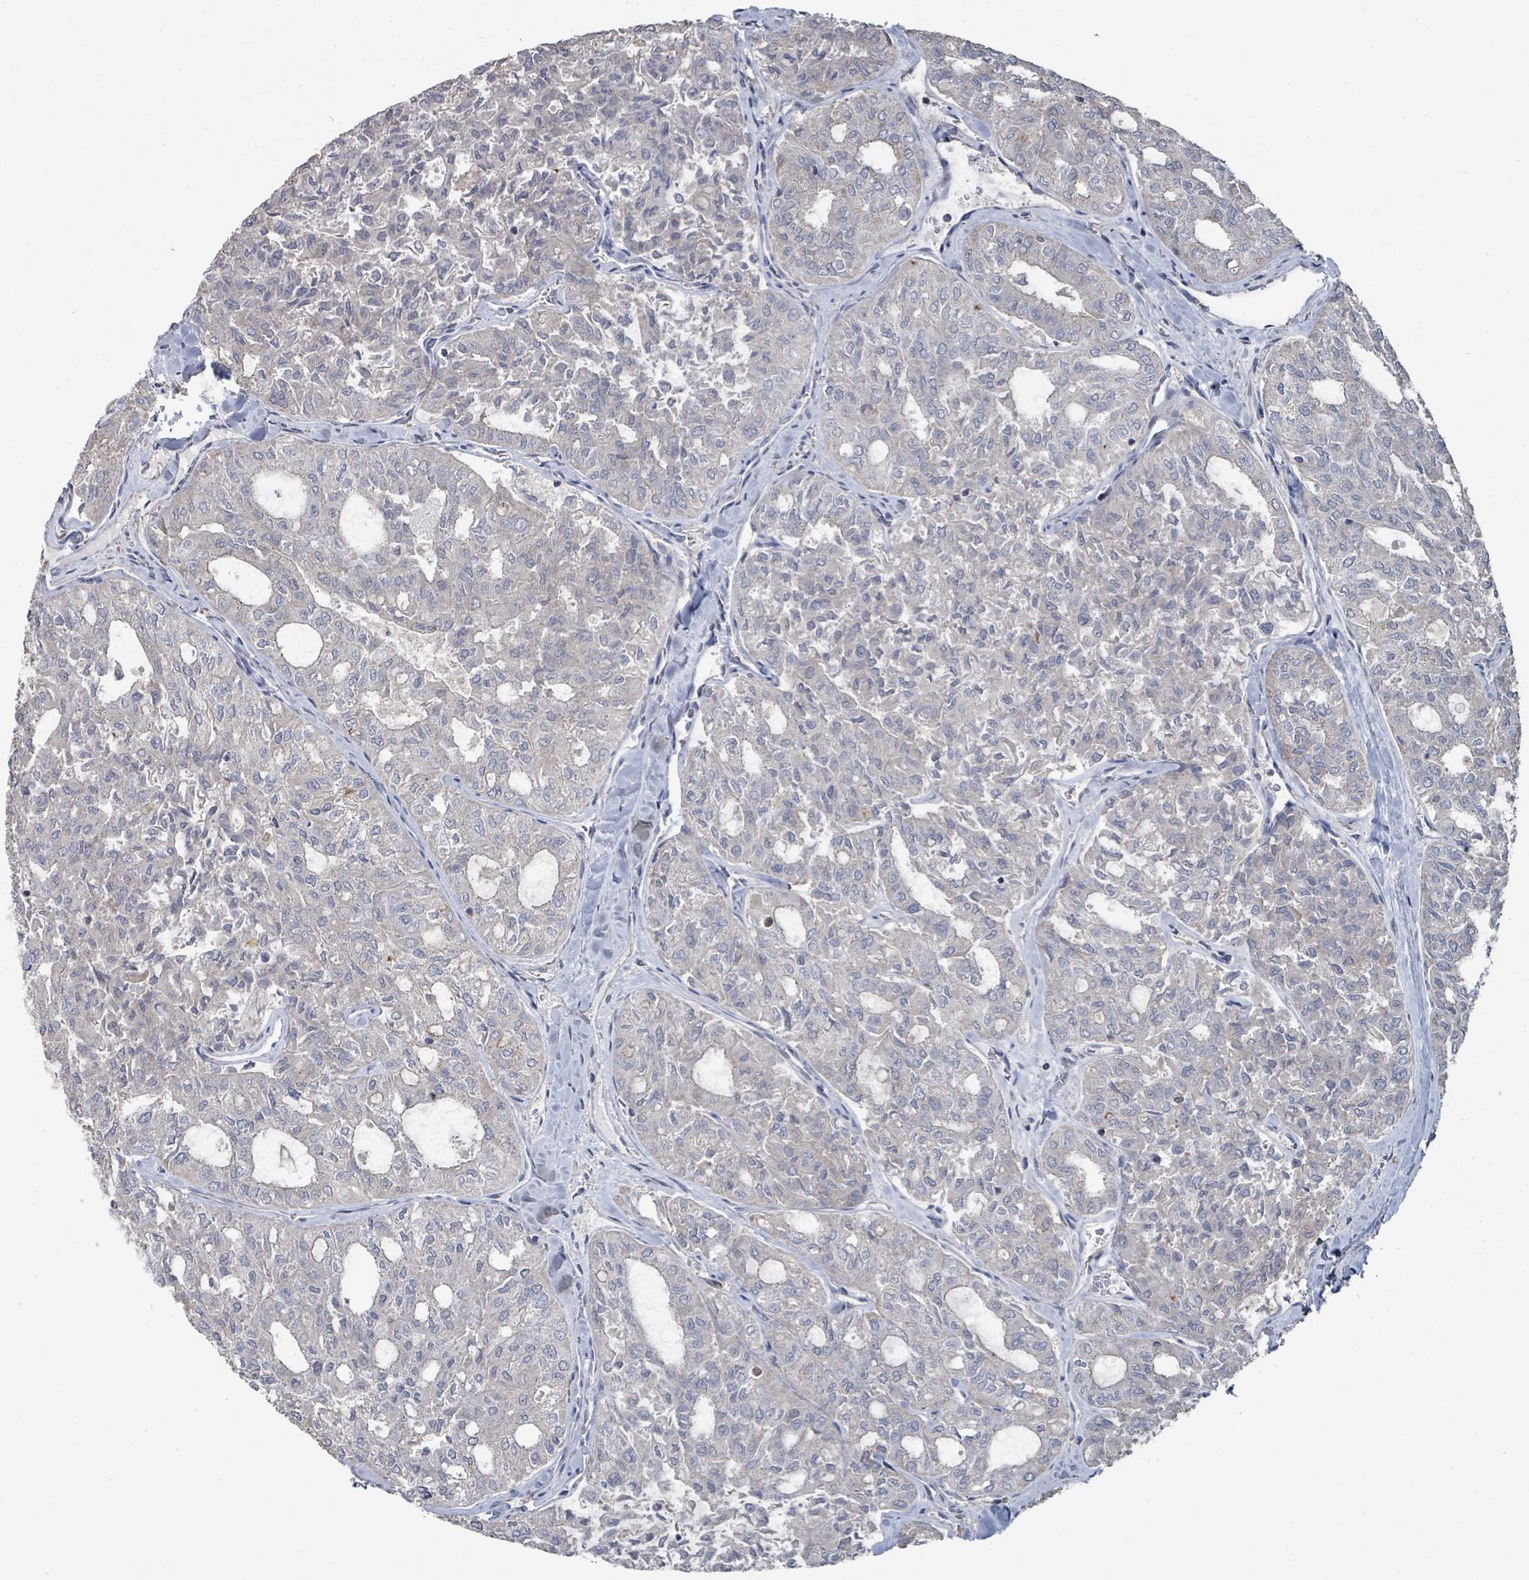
{"staining": {"intensity": "negative", "quantity": "none", "location": "none"}, "tissue": "thyroid cancer", "cell_type": "Tumor cells", "image_type": "cancer", "snomed": [{"axis": "morphology", "description": "Follicular adenoma carcinoma, NOS"}, {"axis": "topography", "description": "Thyroid gland"}], "caption": "Thyroid follicular adenoma carcinoma was stained to show a protein in brown. There is no significant positivity in tumor cells.", "gene": "SLC9A7", "patient": {"sex": "male", "age": 75}}